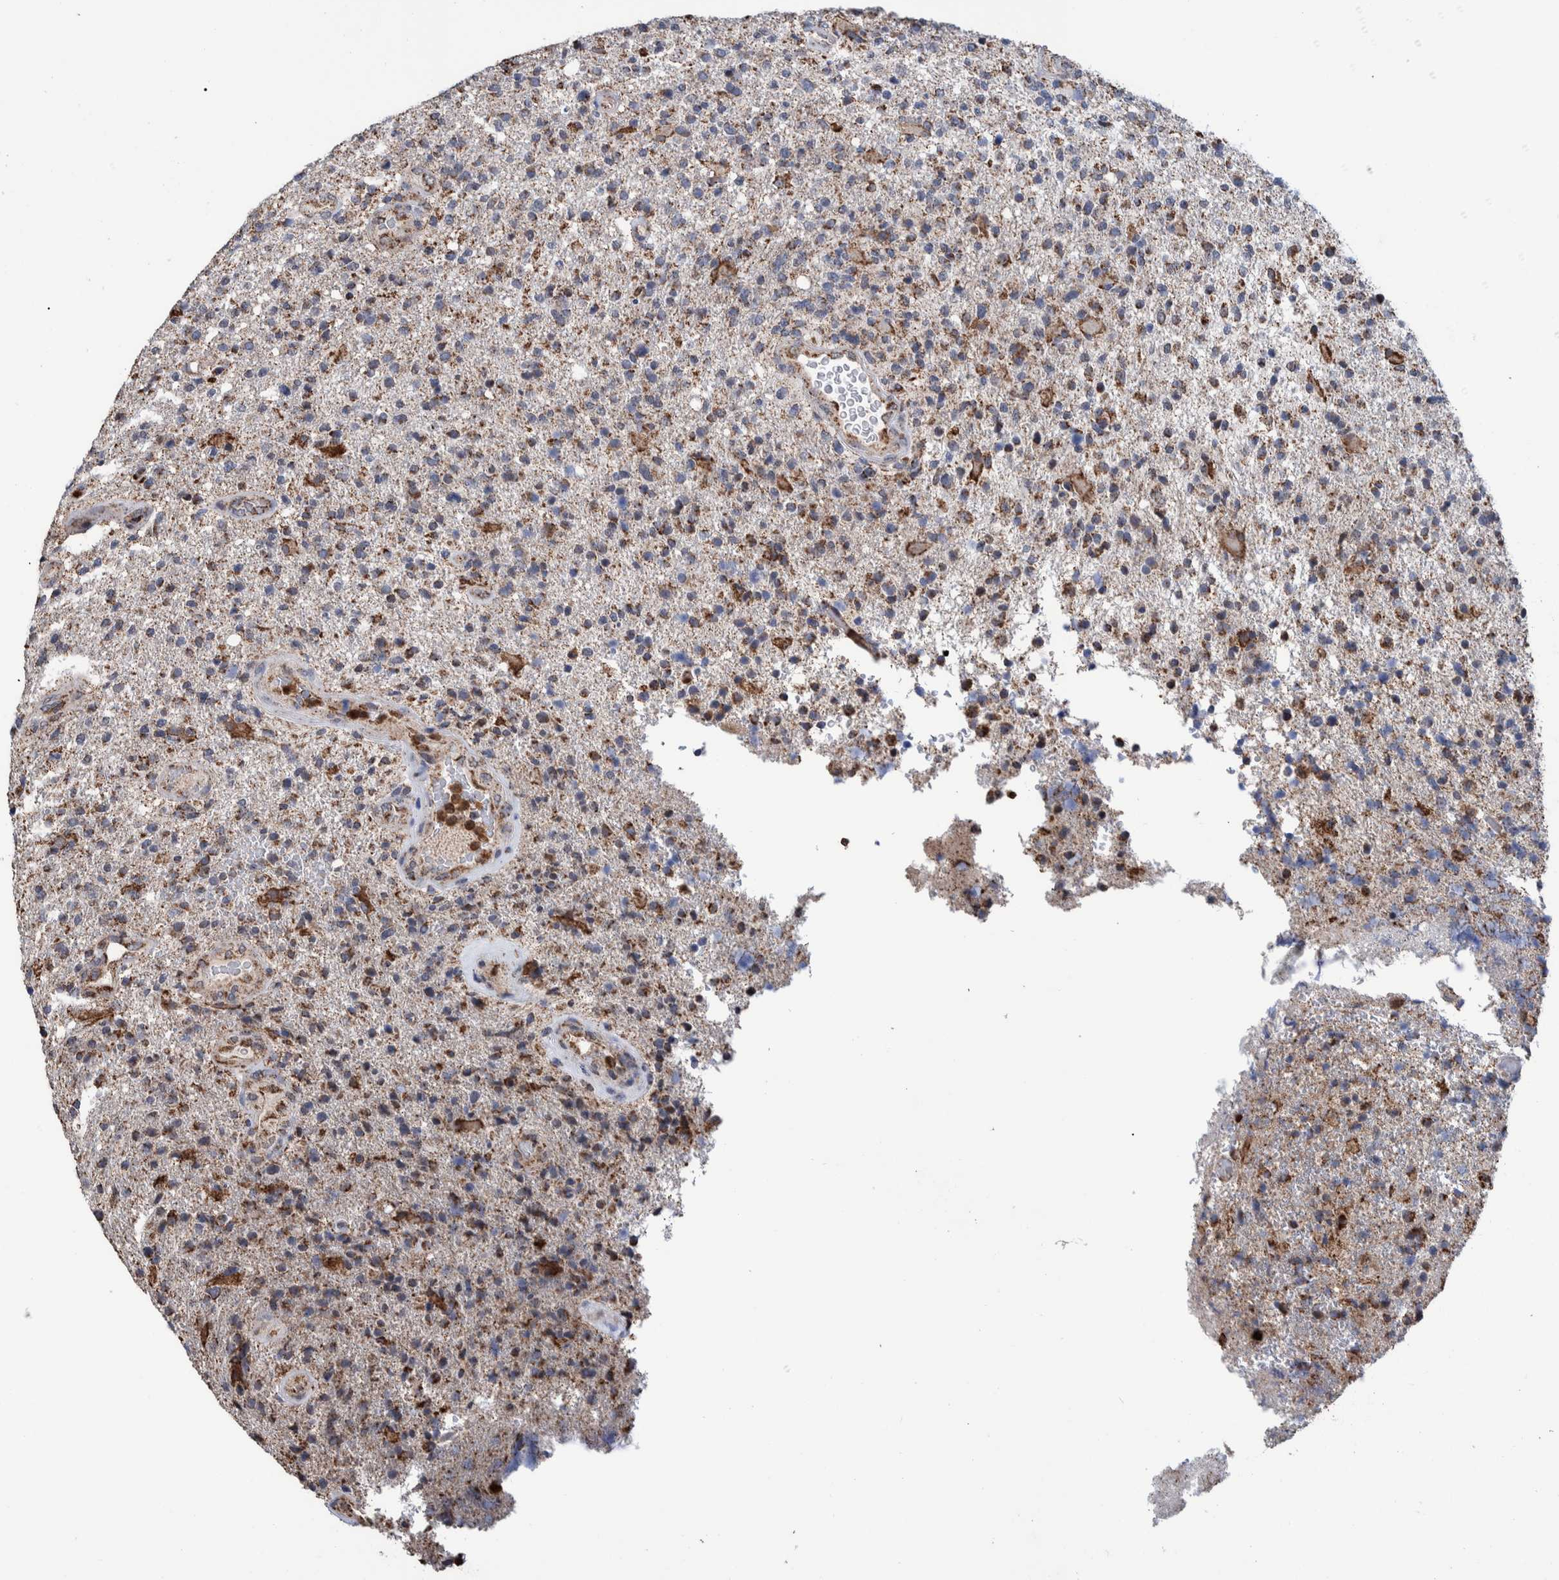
{"staining": {"intensity": "moderate", "quantity": "25%-75%", "location": "cytoplasmic/membranous"}, "tissue": "glioma", "cell_type": "Tumor cells", "image_type": "cancer", "snomed": [{"axis": "morphology", "description": "Glioma, malignant, High grade"}, {"axis": "topography", "description": "Brain"}], "caption": "A brown stain shows moderate cytoplasmic/membranous positivity of a protein in glioma tumor cells.", "gene": "DECR1", "patient": {"sex": "male", "age": 72}}